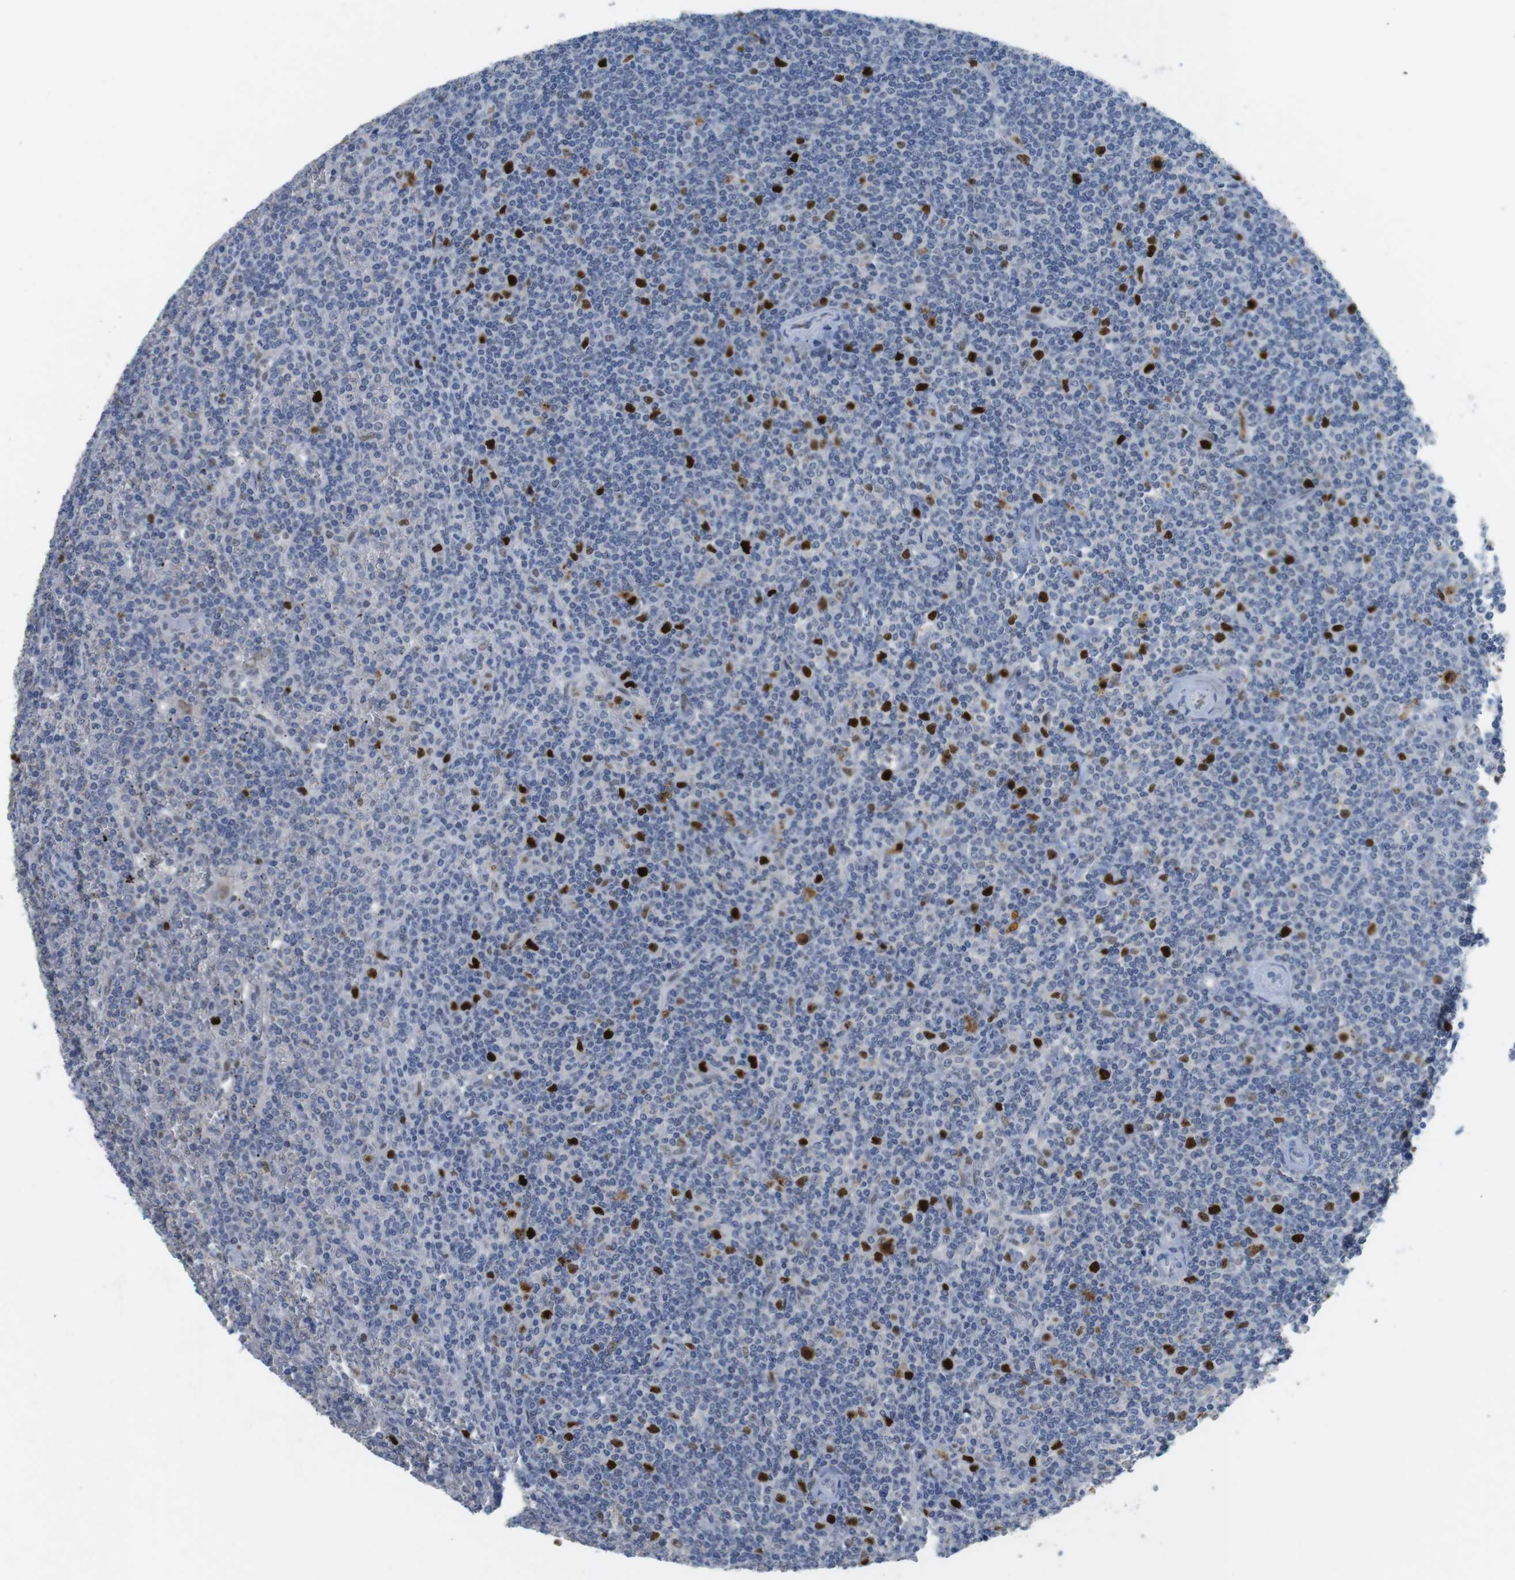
{"staining": {"intensity": "strong", "quantity": "<25%", "location": "nuclear"}, "tissue": "lymphoma", "cell_type": "Tumor cells", "image_type": "cancer", "snomed": [{"axis": "morphology", "description": "Malignant lymphoma, non-Hodgkin's type, Low grade"}, {"axis": "topography", "description": "Spleen"}], "caption": "Brown immunohistochemical staining in human malignant lymphoma, non-Hodgkin's type (low-grade) demonstrates strong nuclear positivity in about <25% of tumor cells. Using DAB (3,3'-diaminobenzidine) (brown) and hematoxylin (blue) stains, captured at high magnification using brightfield microscopy.", "gene": "KPNA2", "patient": {"sex": "female", "age": 19}}